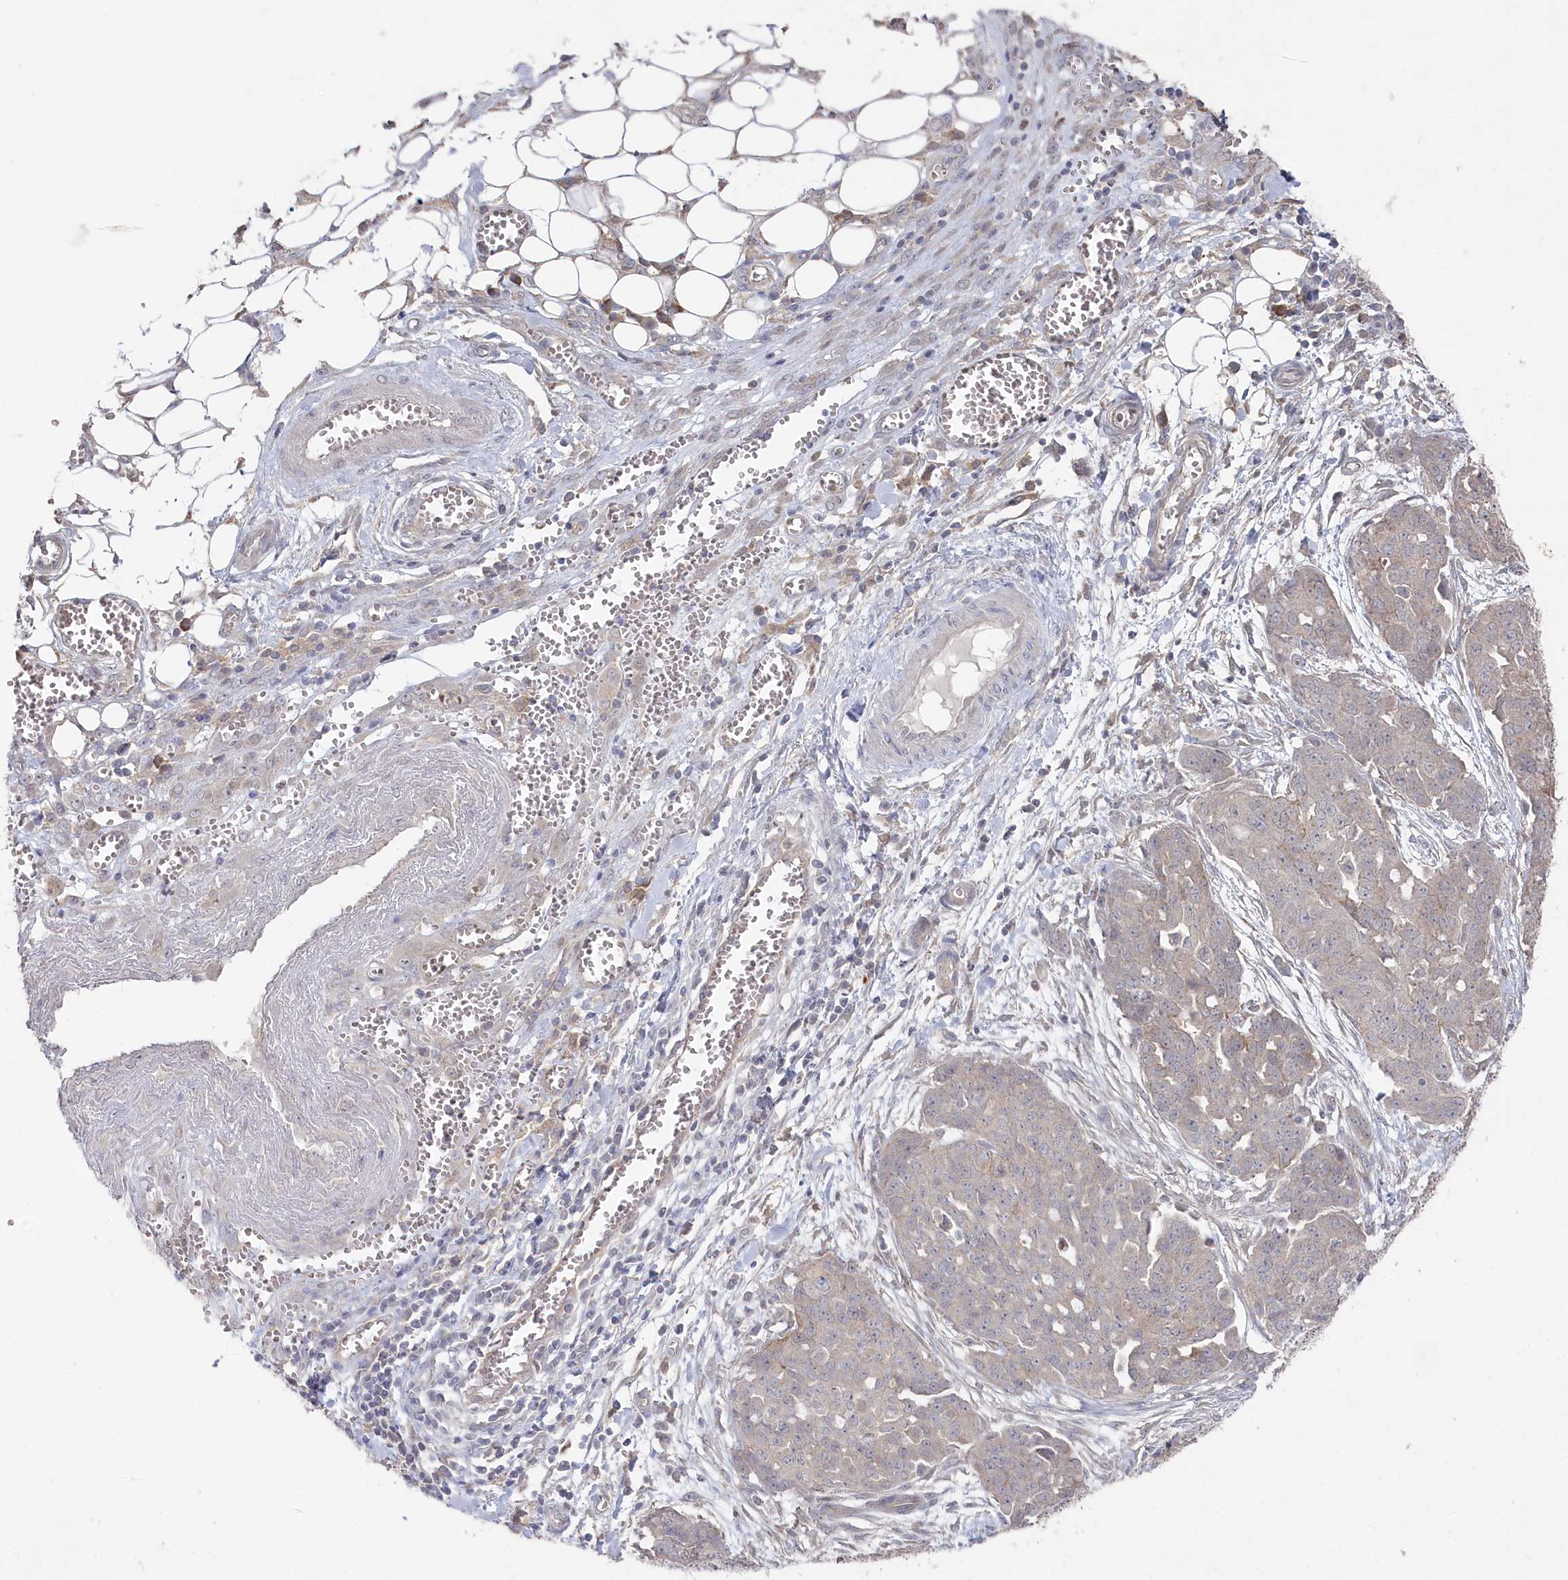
{"staining": {"intensity": "negative", "quantity": "none", "location": "none"}, "tissue": "ovarian cancer", "cell_type": "Tumor cells", "image_type": "cancer", "snomed": [{"axis": "morphology", "description": "Cystadenocarcinoma, serous, NOS"}, {"axis": "topography", "description": "Soft tissue"}, {"axis": "topography", "description": "Ovary"}], "caption": "A high-resolution photomicrograph shows immunohistochemistry staining of ovarian cancer, which reveals no significant positivity in tumor cells.", "gene": "TGFBRAP1", "patient": {"sex": "female", "age": 57}}